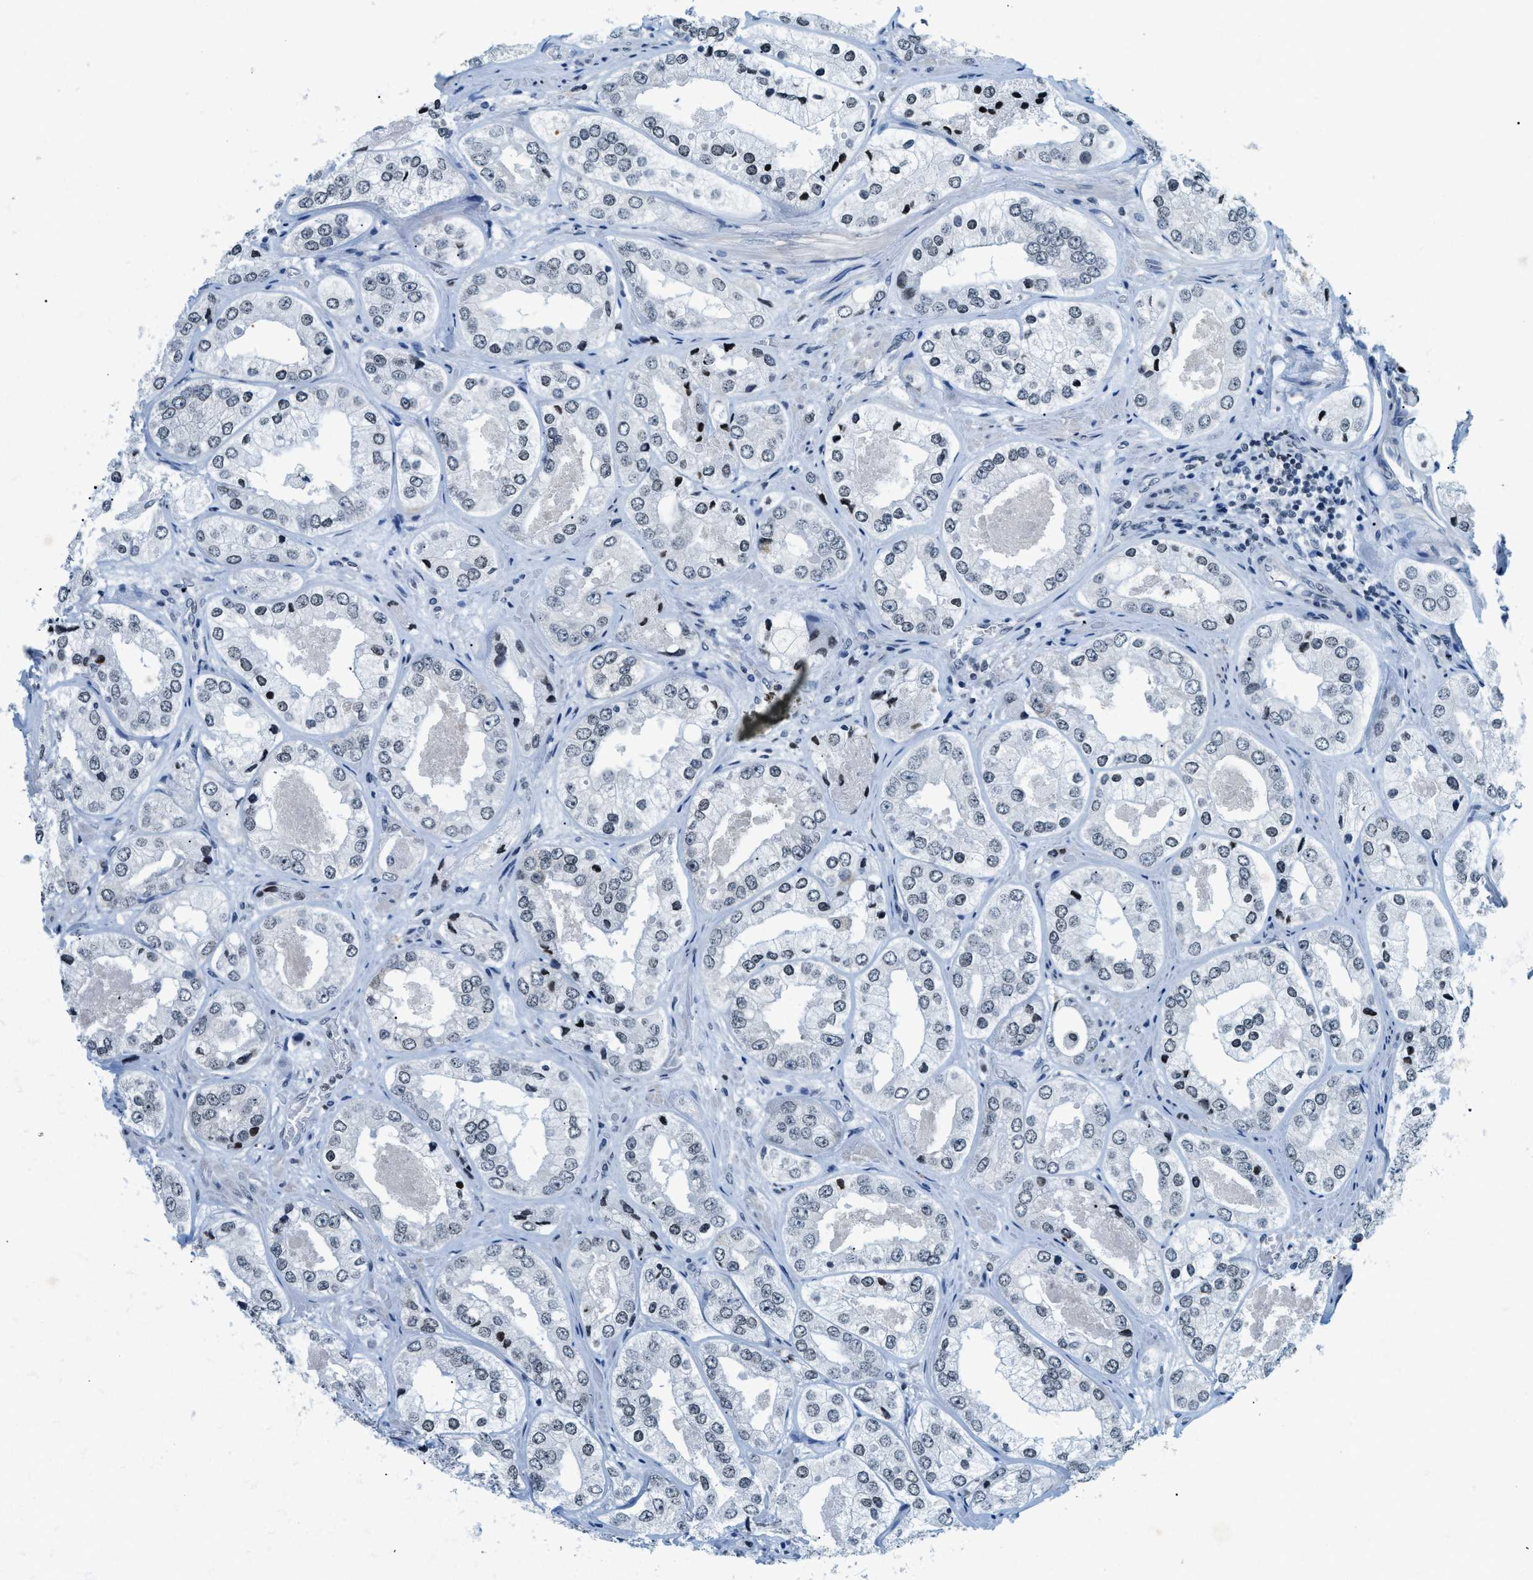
{"staining": {"intensity": "weak", "quantity": "<25%", "location": "cytoplasmic/membranous"}, "tissue": "prostate cancer", "cell_type": "Tumor cells", "image_type": "cancer", "snomed": [{"axis": "morphology", "description": "Adenocarcinoma, High grade"}, {"axis": "topography", "description": "Prostate"}], "caption": "Prostate cancer (high-grade adenocarcinoma) was stained to show a protein in brown. There is no significant expression in tumor cells.", "gene": "UVRAG", "patient": {"sex": "male", "age": 61}}